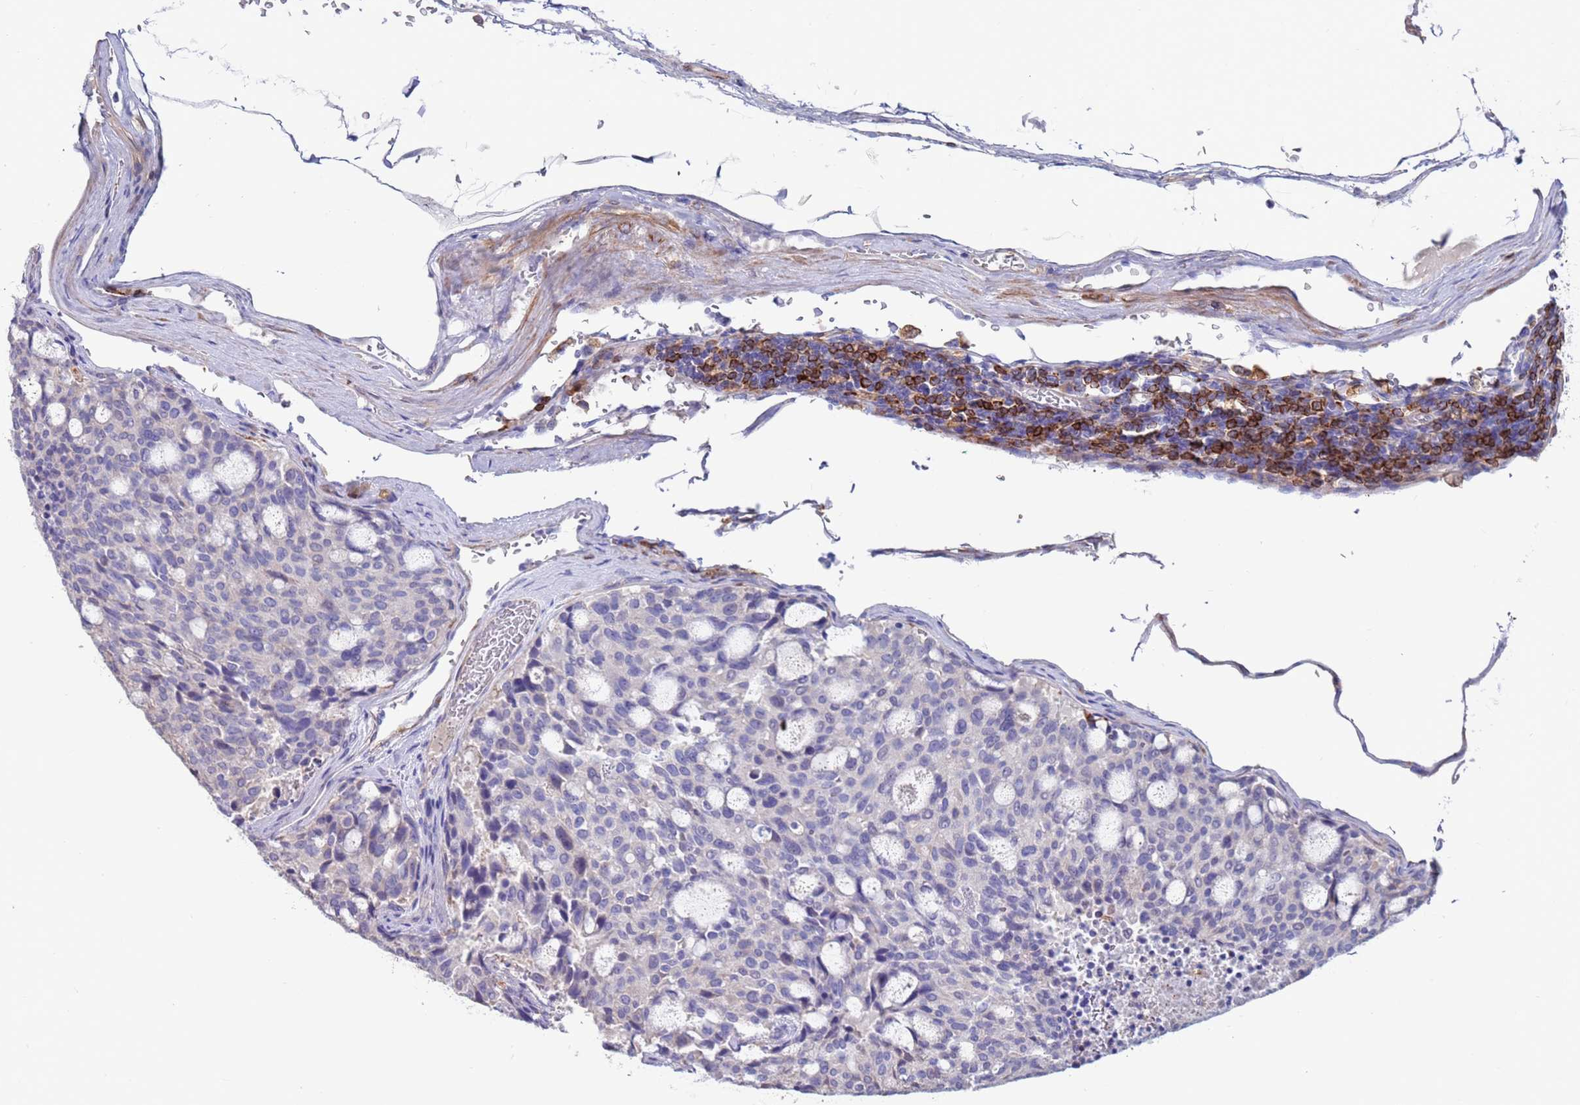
{"staining": {"intensity": "negative", "quantity": "none", "location": "none"}, "tissue": "carcinoid", "cell_type": "Tumor cells", "image_type": "cancer", "snomed": [{"axis": "morphology", "description": "Carcinoid, malignant, NOS"}, {"axis": "topography", "description": "Pancreas"}], "caption": "Protein analysis of malignant carcinoid displays no significant expression in tumor cells.", "gene": "GREB1L", "patient": {"sex": "female", "age": 54}}